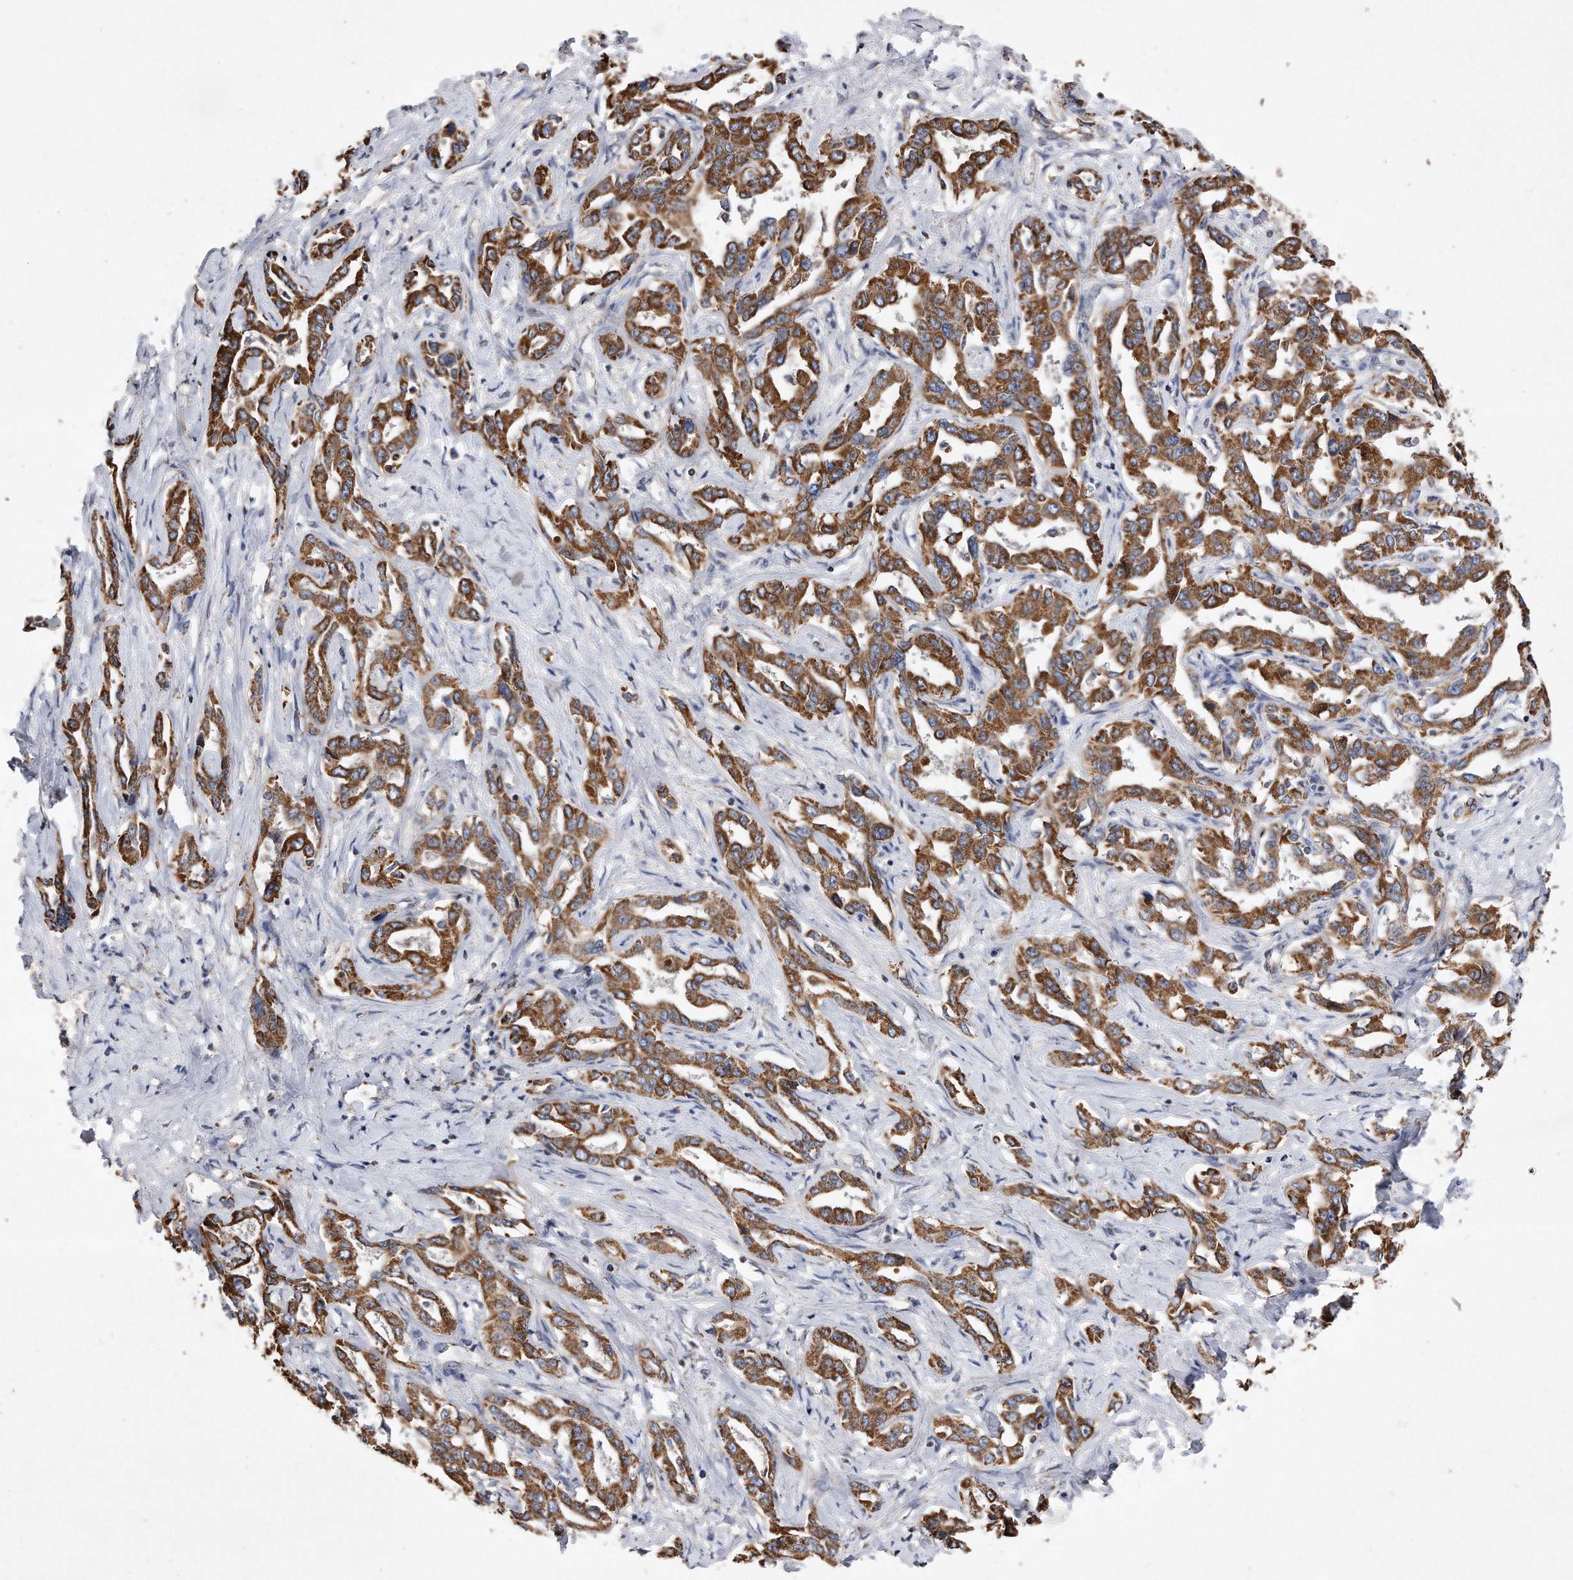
{"staining": {"intensity": "strong", "quantity": ">75%", "location": "cytoplasmic/membranous"}, "tissue": "liver cancer", "cell_type": "Tumor cells", "image_type": "cancer", "snomed": [{"axis": "morphology", "description": "Cholangiocarcinoma"}, {"axis": "topography", "description": "Liver"}], "caption": "This photomicrograph shows liver cholangiocarcinoma stained with immunohistochemistry to label a protein in brown. The cytoplasmic/membranous of tumor cells show strong positivity for the protein. Nuclei are counter-stained blue.", "gene": "PPP5C", "patient": {"sex": "male", "age": 59}}